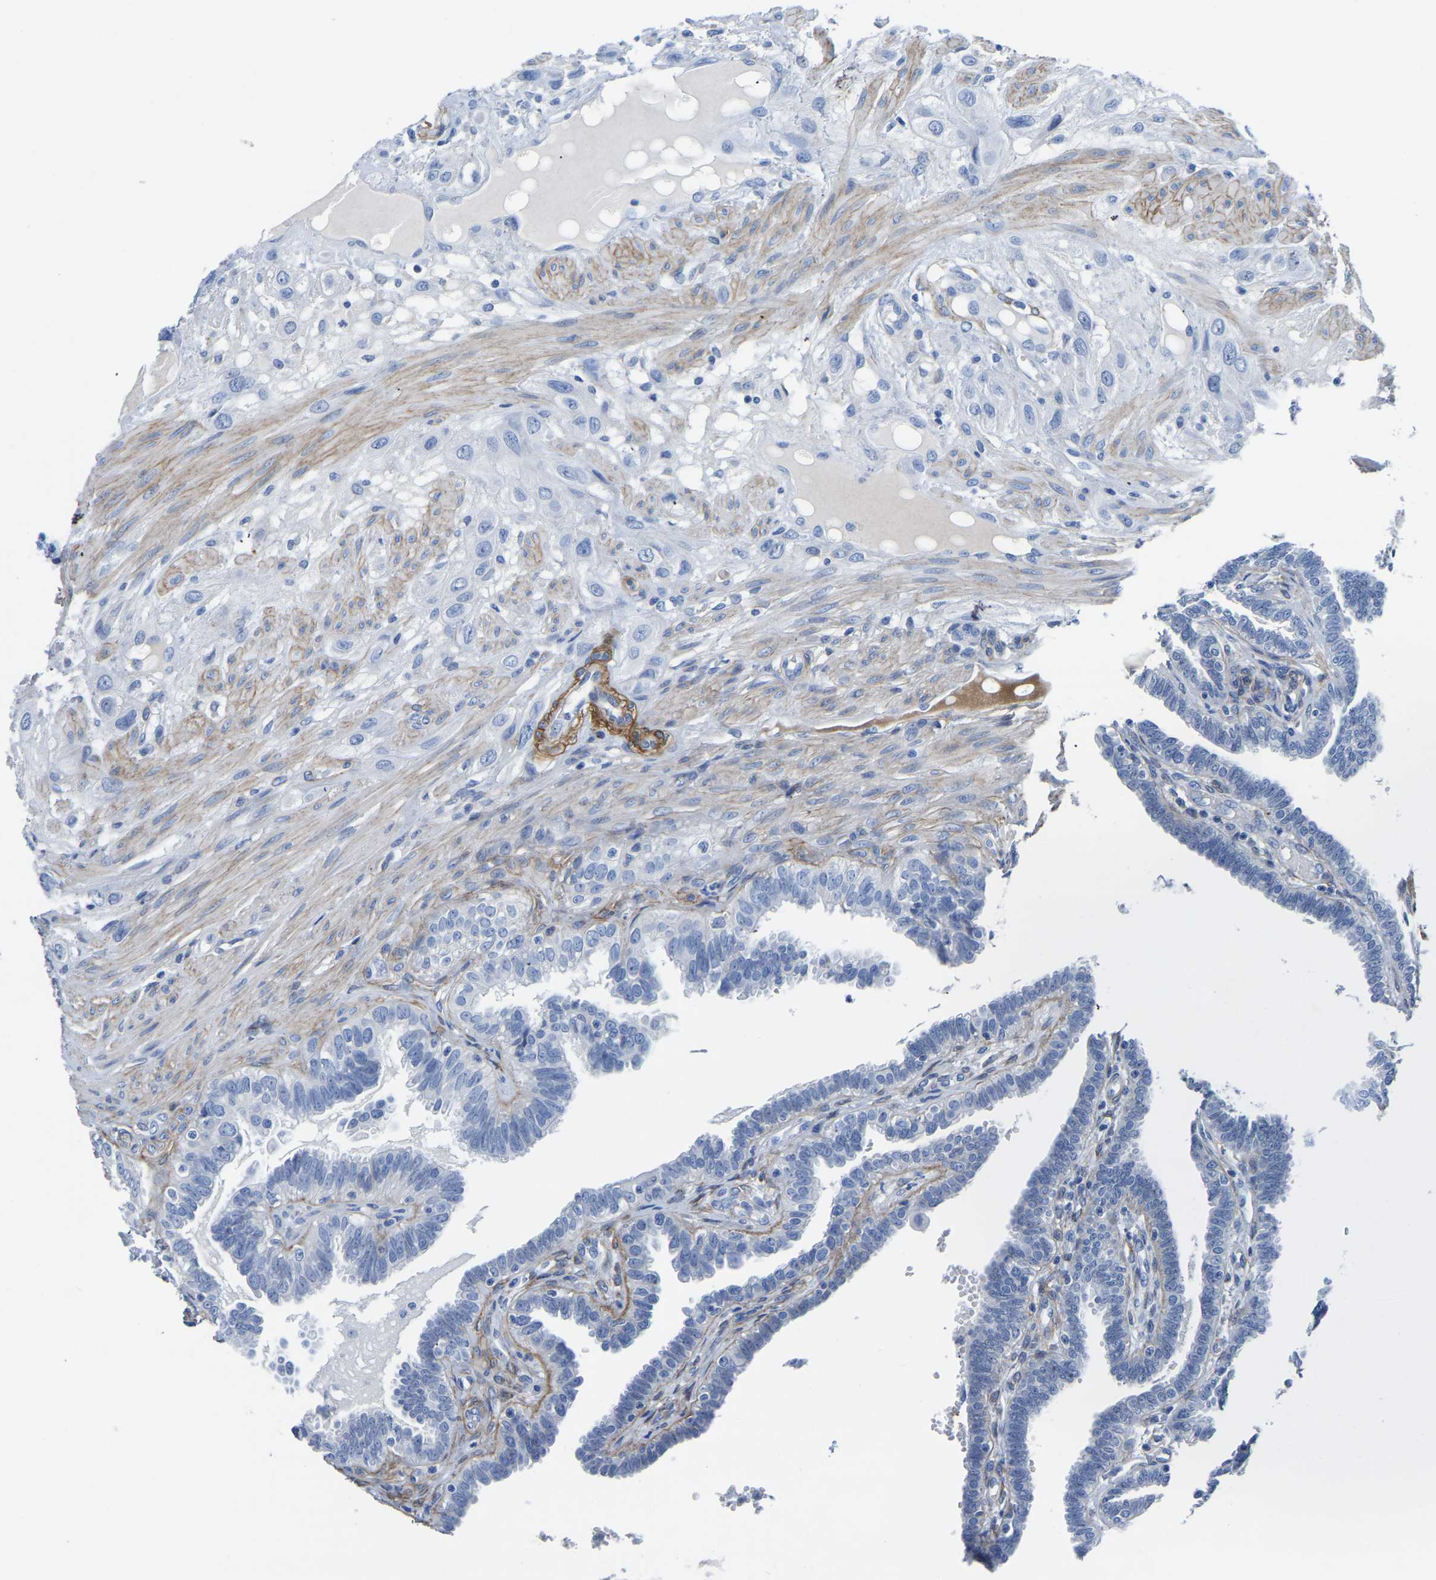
{"staining": {"intensity": "negative", "quantity": "none", "location": "none"}, "tissue": "fallopian tube", "cell_type": "Glandular cells", "image_type": "normal", "snomed": [{"axis": "morphology", "description": "Normal tissue, NOS"}, {"axis": "topography", "description": "Fallopian tube"}, {"axis": "topography", "description": "Placenta"}], "caption": "There is no significant staining in glandular cells of fallopian tube. (IHC, brightfield microscopy, high magnification).", "gene": "SLC45A3", "patient": {"sex": "female", "age": 34}}